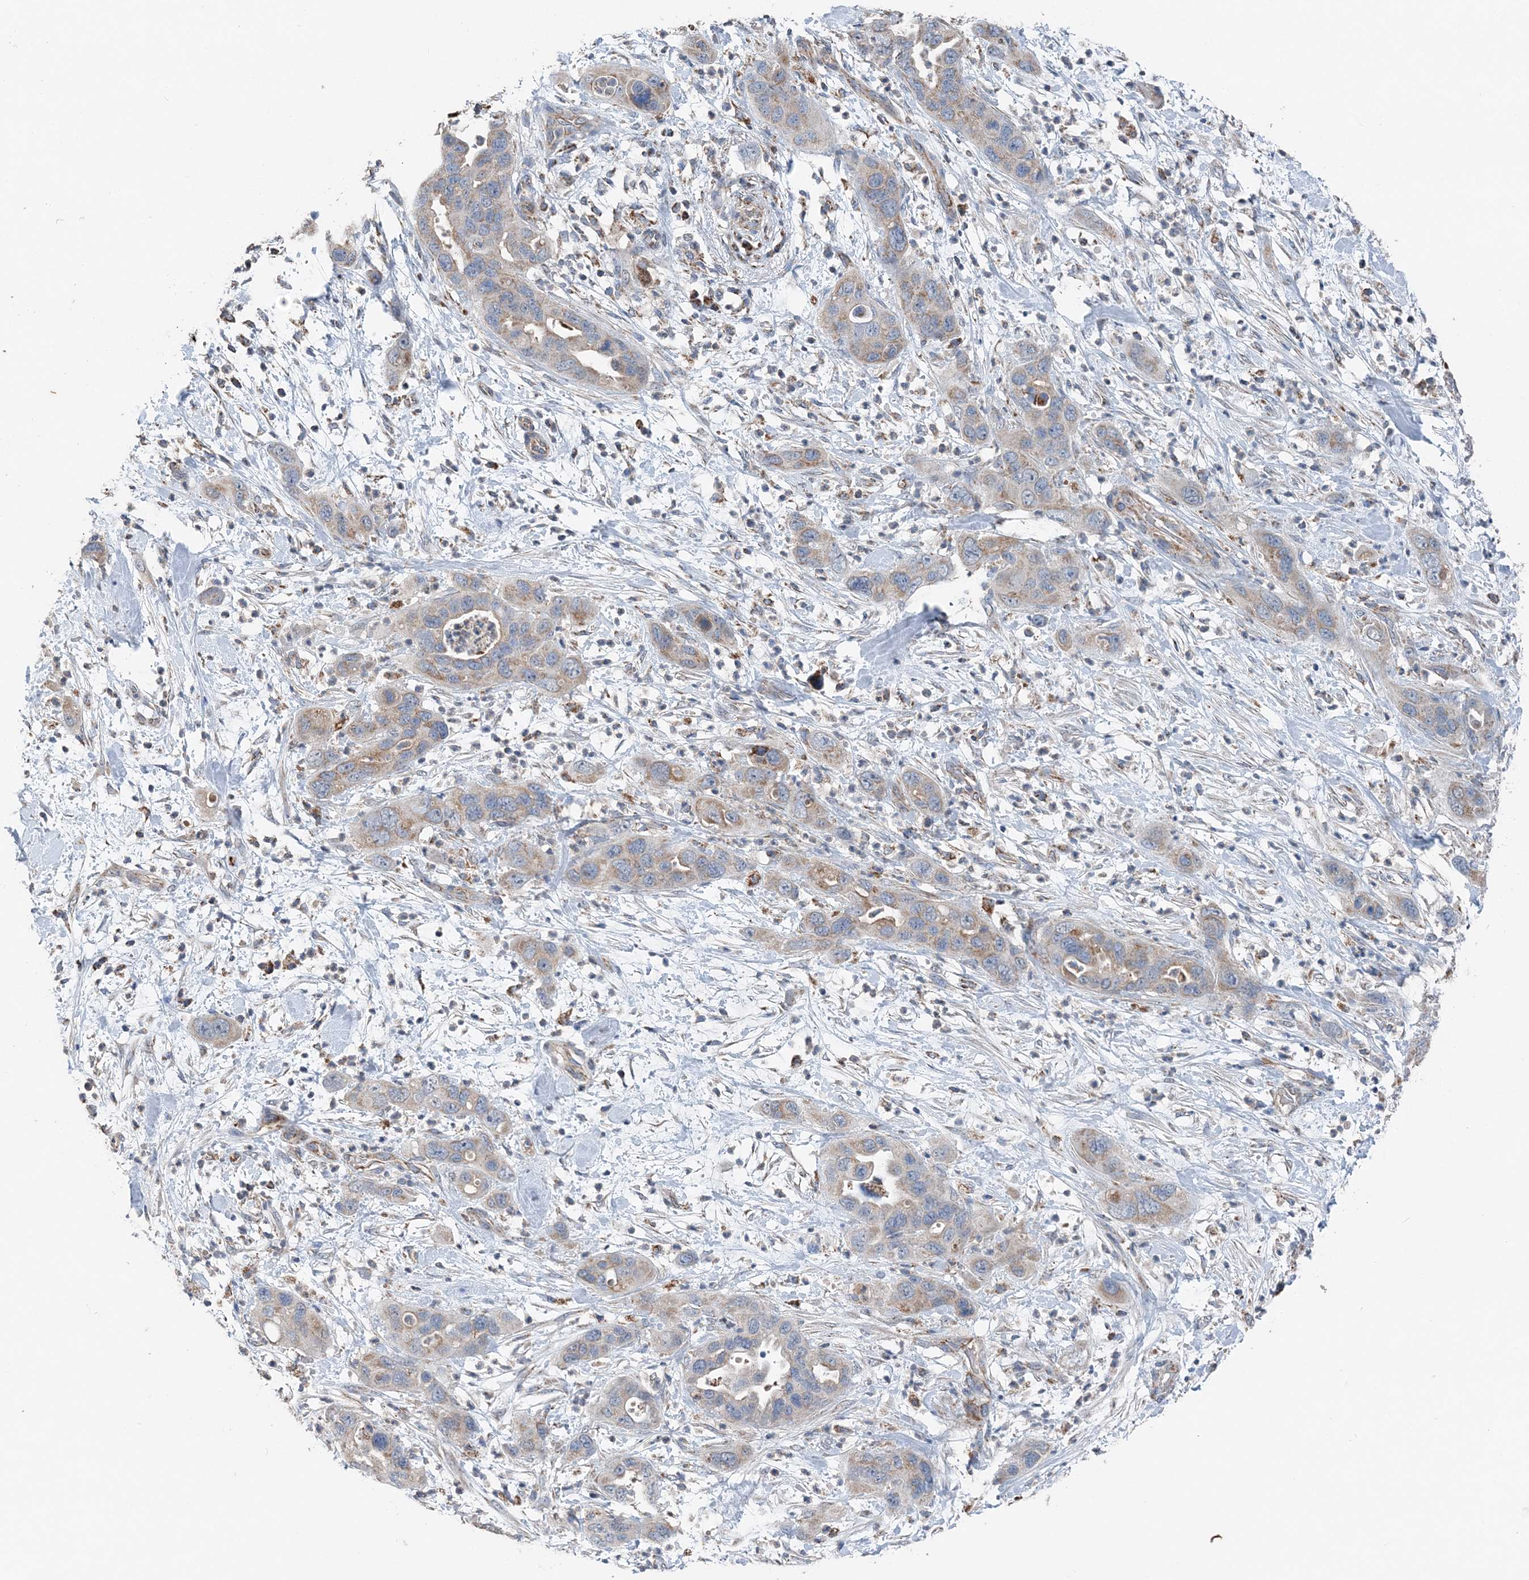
{"staining": {"intensity": "moderate", "quantity": "25%-75%", "location": "cytoplasmic/membranous"}, "tissue": "pancreatic cancer", "cell_type": "Tumor cells", "image_type": "cancer", "snomed": [{"axis": "morphology", "description": "Adenocarcinoma, NOS"}, {"axis": "topography", "description": "Pancreas"}], "caption": "Immunohistochemistry (IHC) histopathology image of human pancreatic adenocarcinoma stained for a protein (brown), which exhibits medium levels of moderate cytoplasmic/membranous positivity in about 25%-75% of tumor cells.", "gene": "SPRY2", "patient": {"sex": "female", "age": 71}}